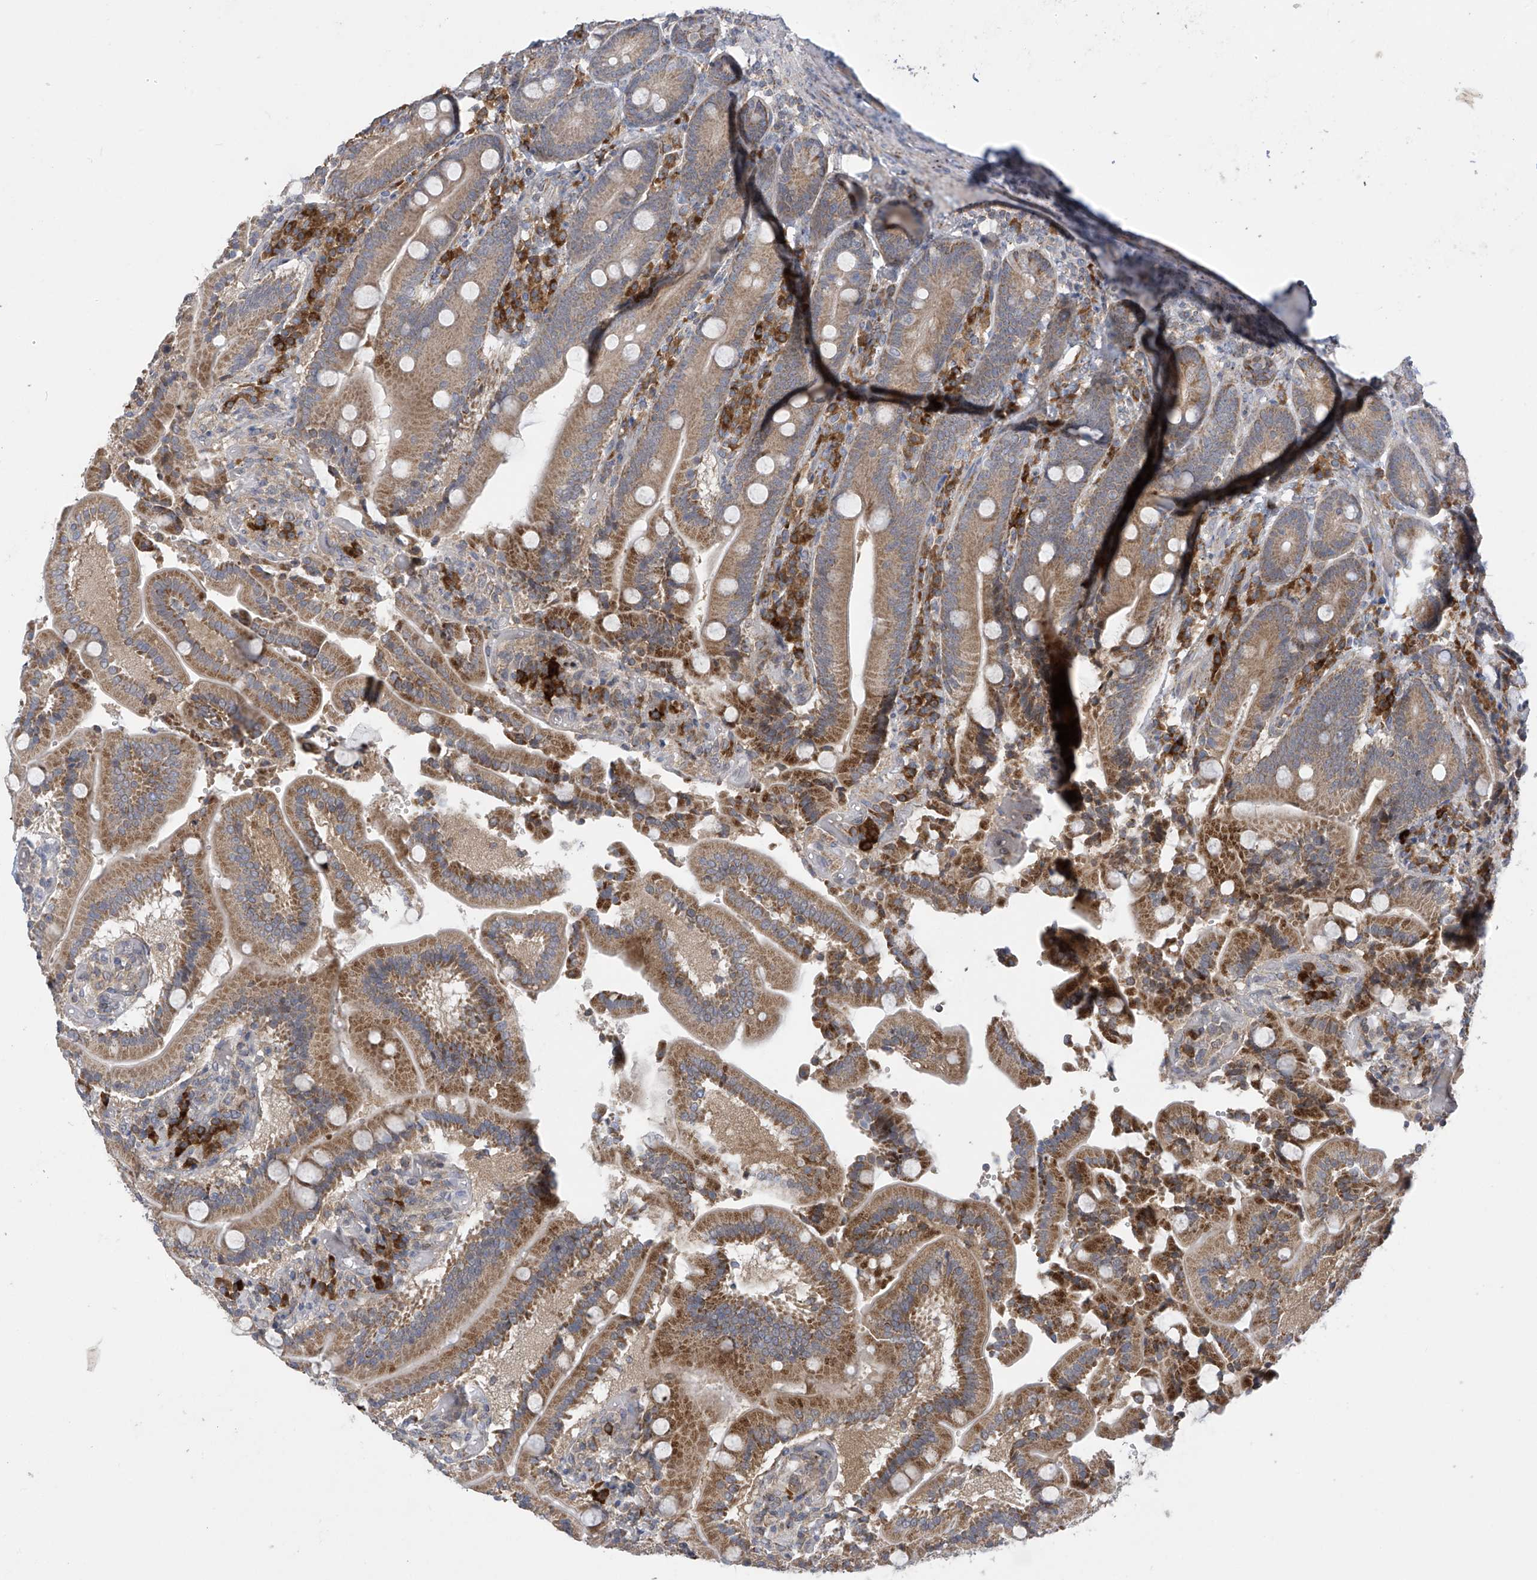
{"staining": {"intensity": "moderate", "quantity": ">75%", "location": "cytoplasmic/membranous"}, "tissue": "duodenum", "cell_type": "Glandular cells", "image_type": "normal", "snomed": [{"axis": "morphology", "description": "Normal tissue, NOS"}, {"axis": "topography", "description": "Duodenum"}], "caption": "Protein staining shows moderate cytoplasmic/membranous positivity in about >75% of glandular cells in benign duodenum.", "gene": "SLCO4A1", "patient": {"sex": "female", "age": 62}}